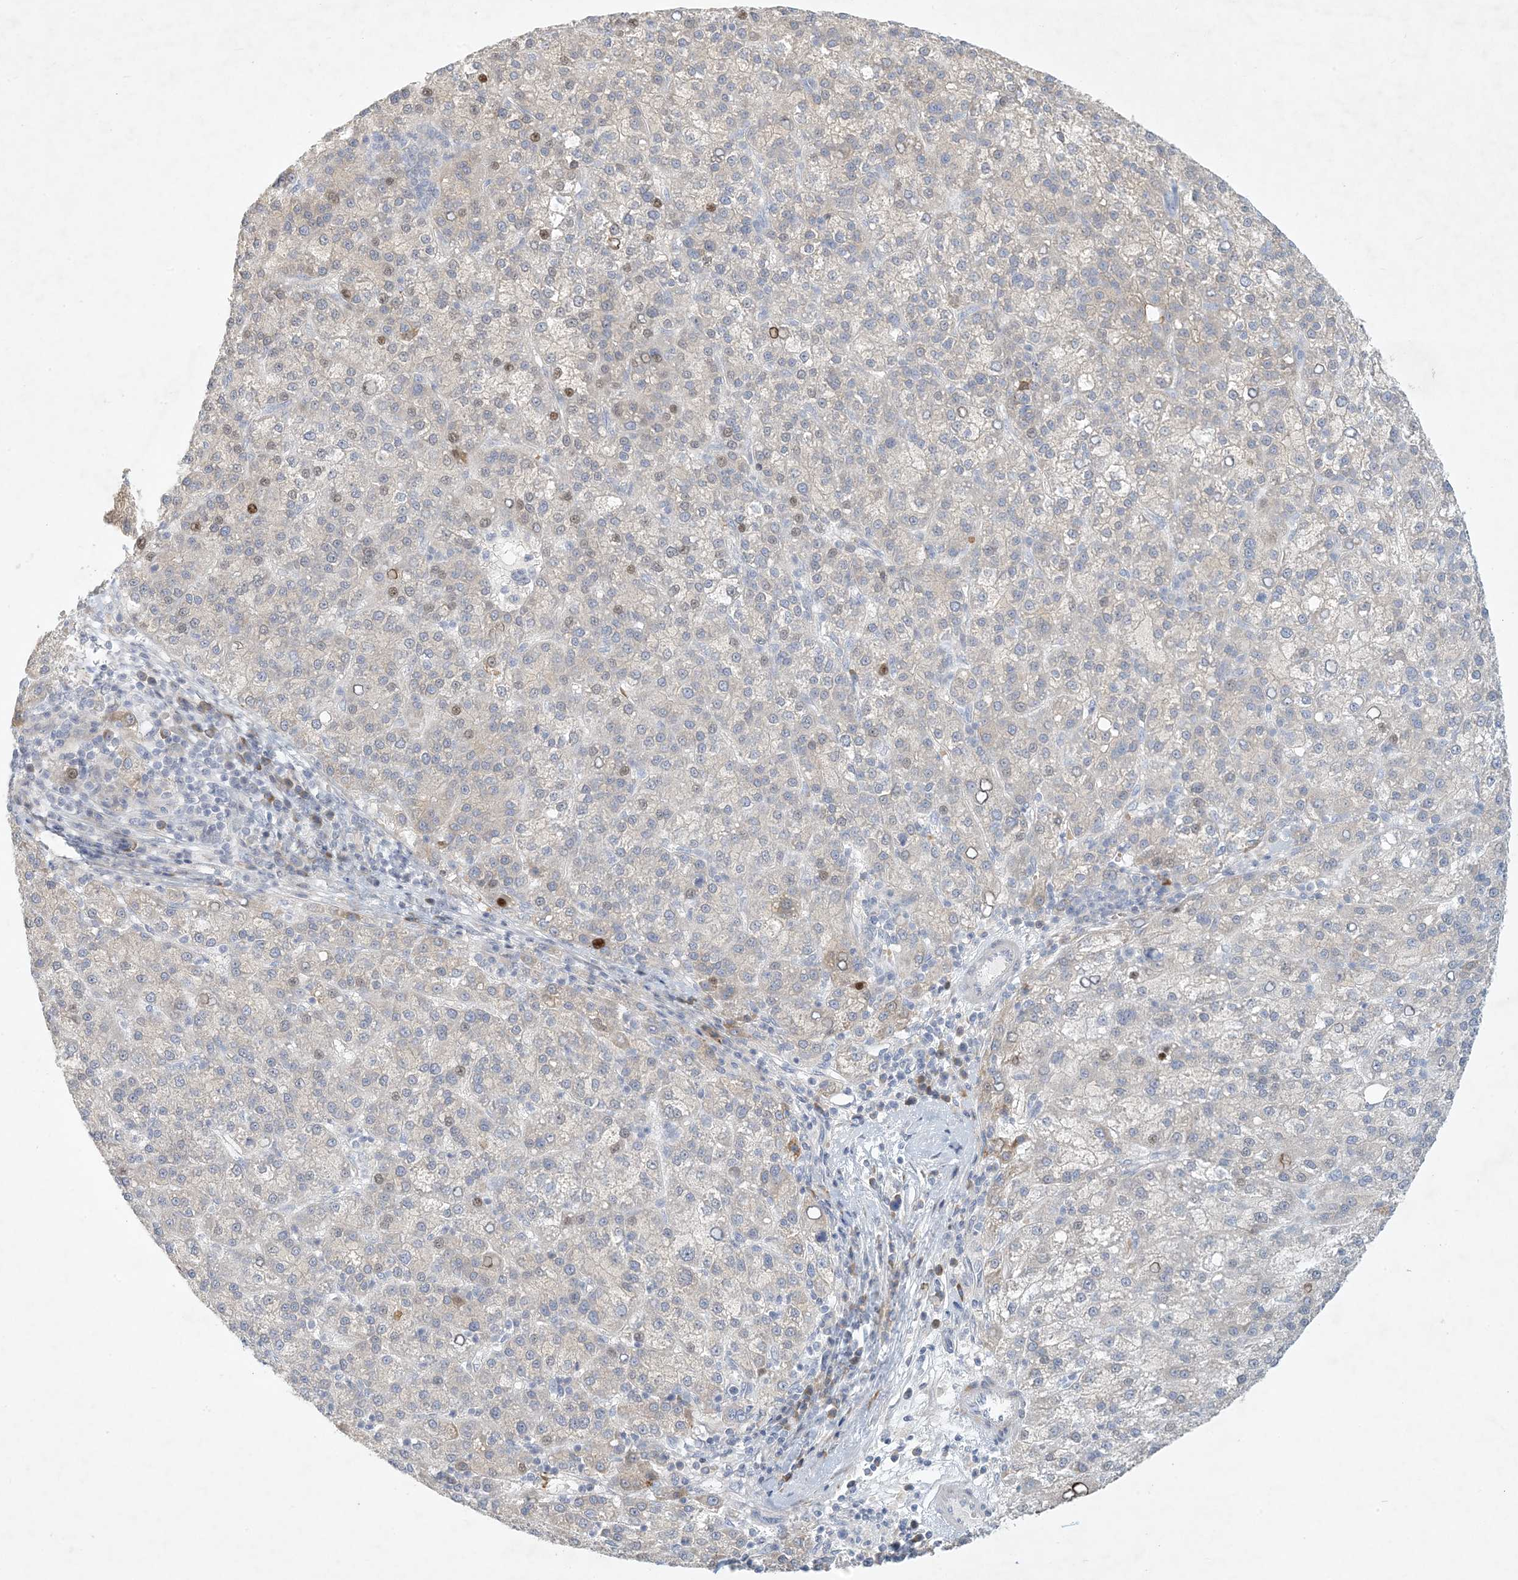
{"staining": {"intensity": "weak", "quantity": "<25%", "location": "nuclear"}, "tissue": "liver cancer", "cell_type": "Tumor cells", "image_type": "cancer", "snomed": [{"axis": "morphology", "description": "Carcinoma, Hepatocellular, NOS"}, {"axis": "topography", "description": "Liver"}], "caption": "High power microscopy photomicrograph of an immunohistochemistry histopathology image of liver hepatocellular carcinoma, revealing no significant expression in tumor cells.", "gene": "ZNF385D", "patient": {"sex": "female", "age": 58}}